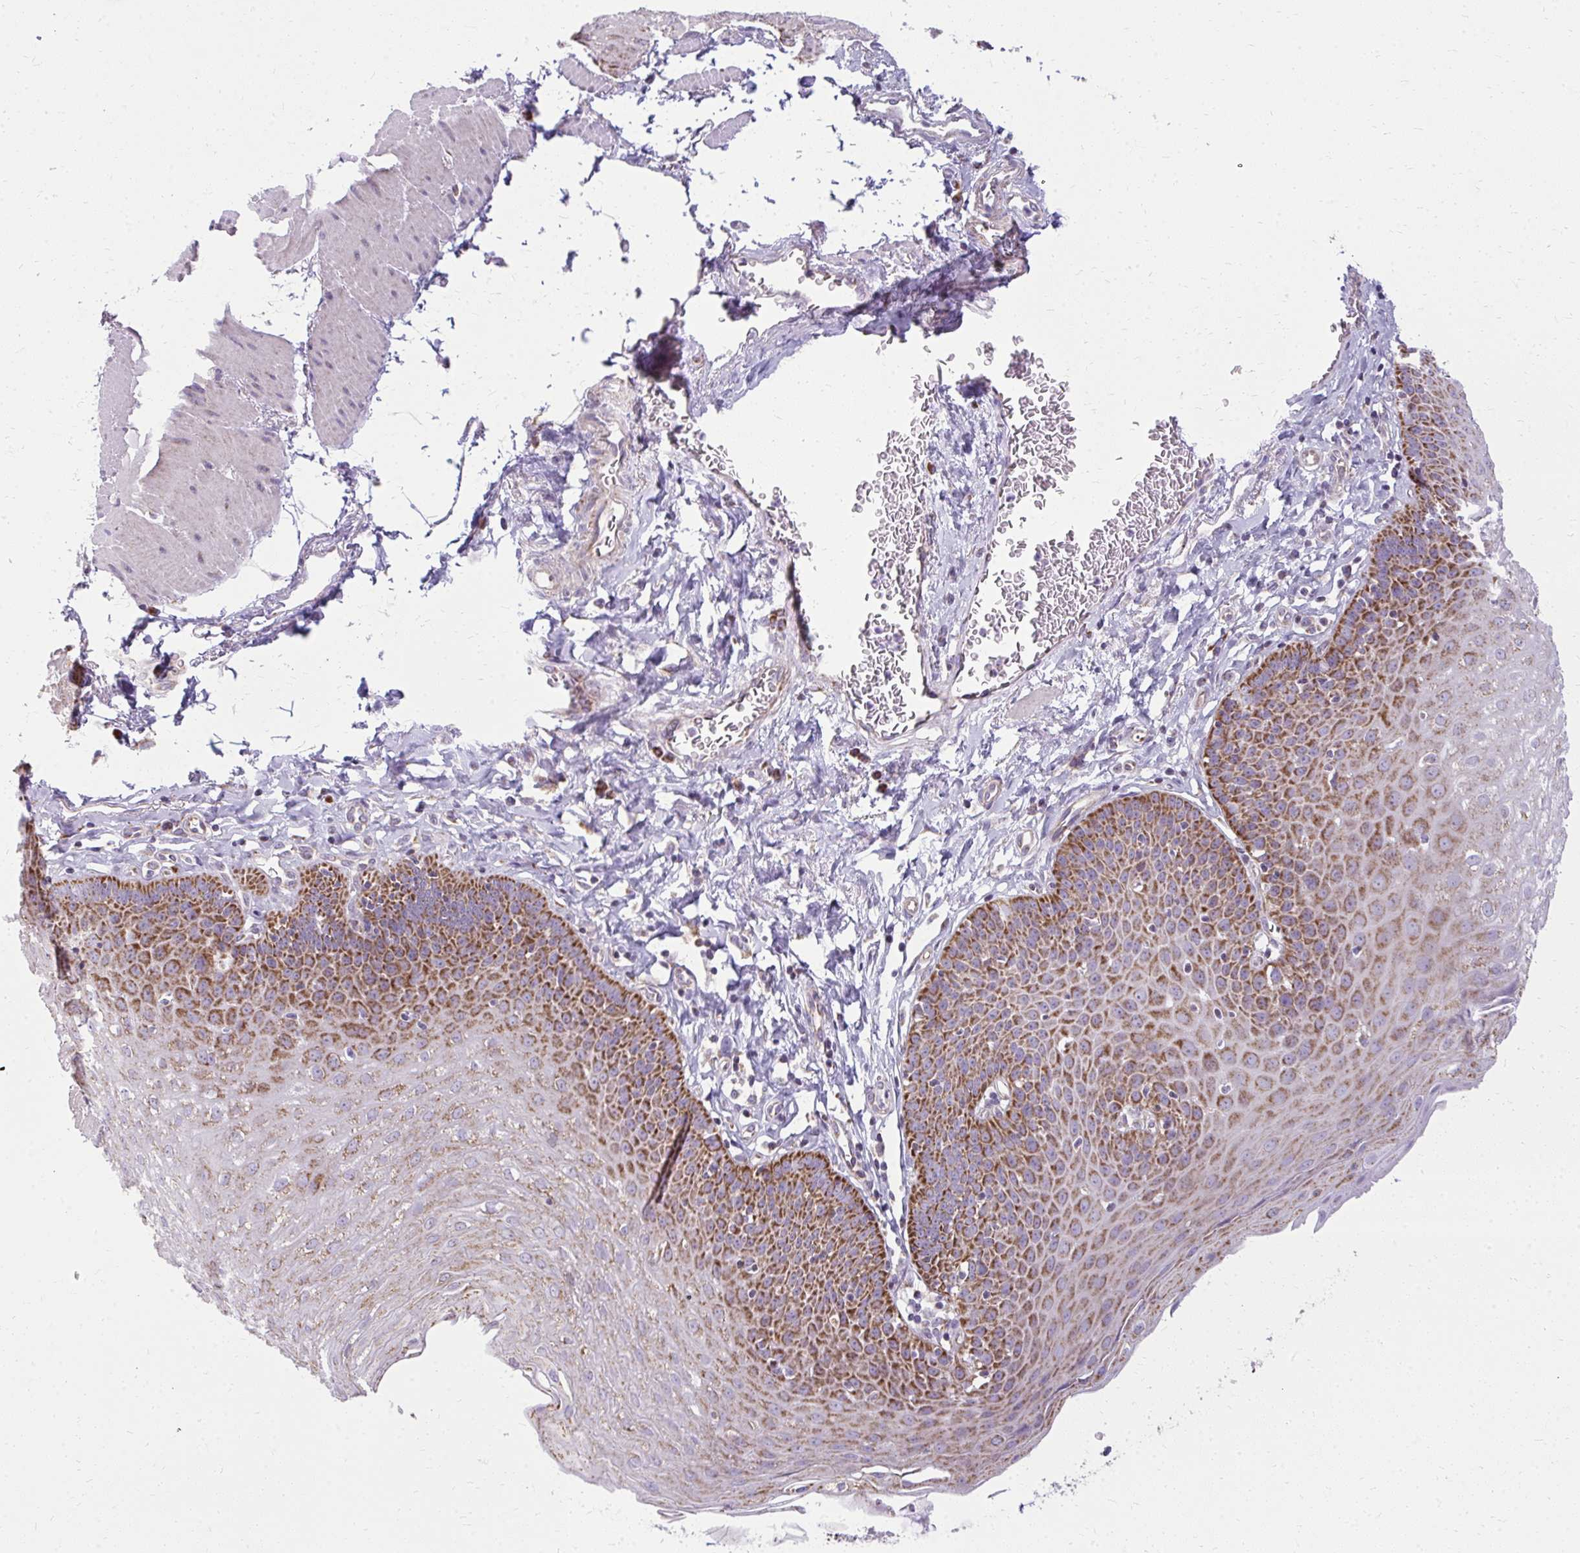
{"staining": {"intensity": "strong", "quantity": ">75%", "location": "cytoplasmic/membranous"}, "tissue": "esophagus", "cell_type": "Squamous epithelial cells", "image_type": "normal", "snomed": [{"axis": "morphology", "description": "Normal tissue, NOS"}, {"axis": "topography", "description": "Esophagus"}], "caption": "Immunohistochemistry (IHC) (DAB) staining of benign human esophagus displays strong cytoplasmic/membranous protein expression in about >75% of squamous epithelial cells. The protein of interest is stained brown, and the nuclei are stained in blue (DAB IHC with brightfield microscopy, high magnification).", "gene": "IFIT1", "patient": {"sex": "female", "age": 81}}